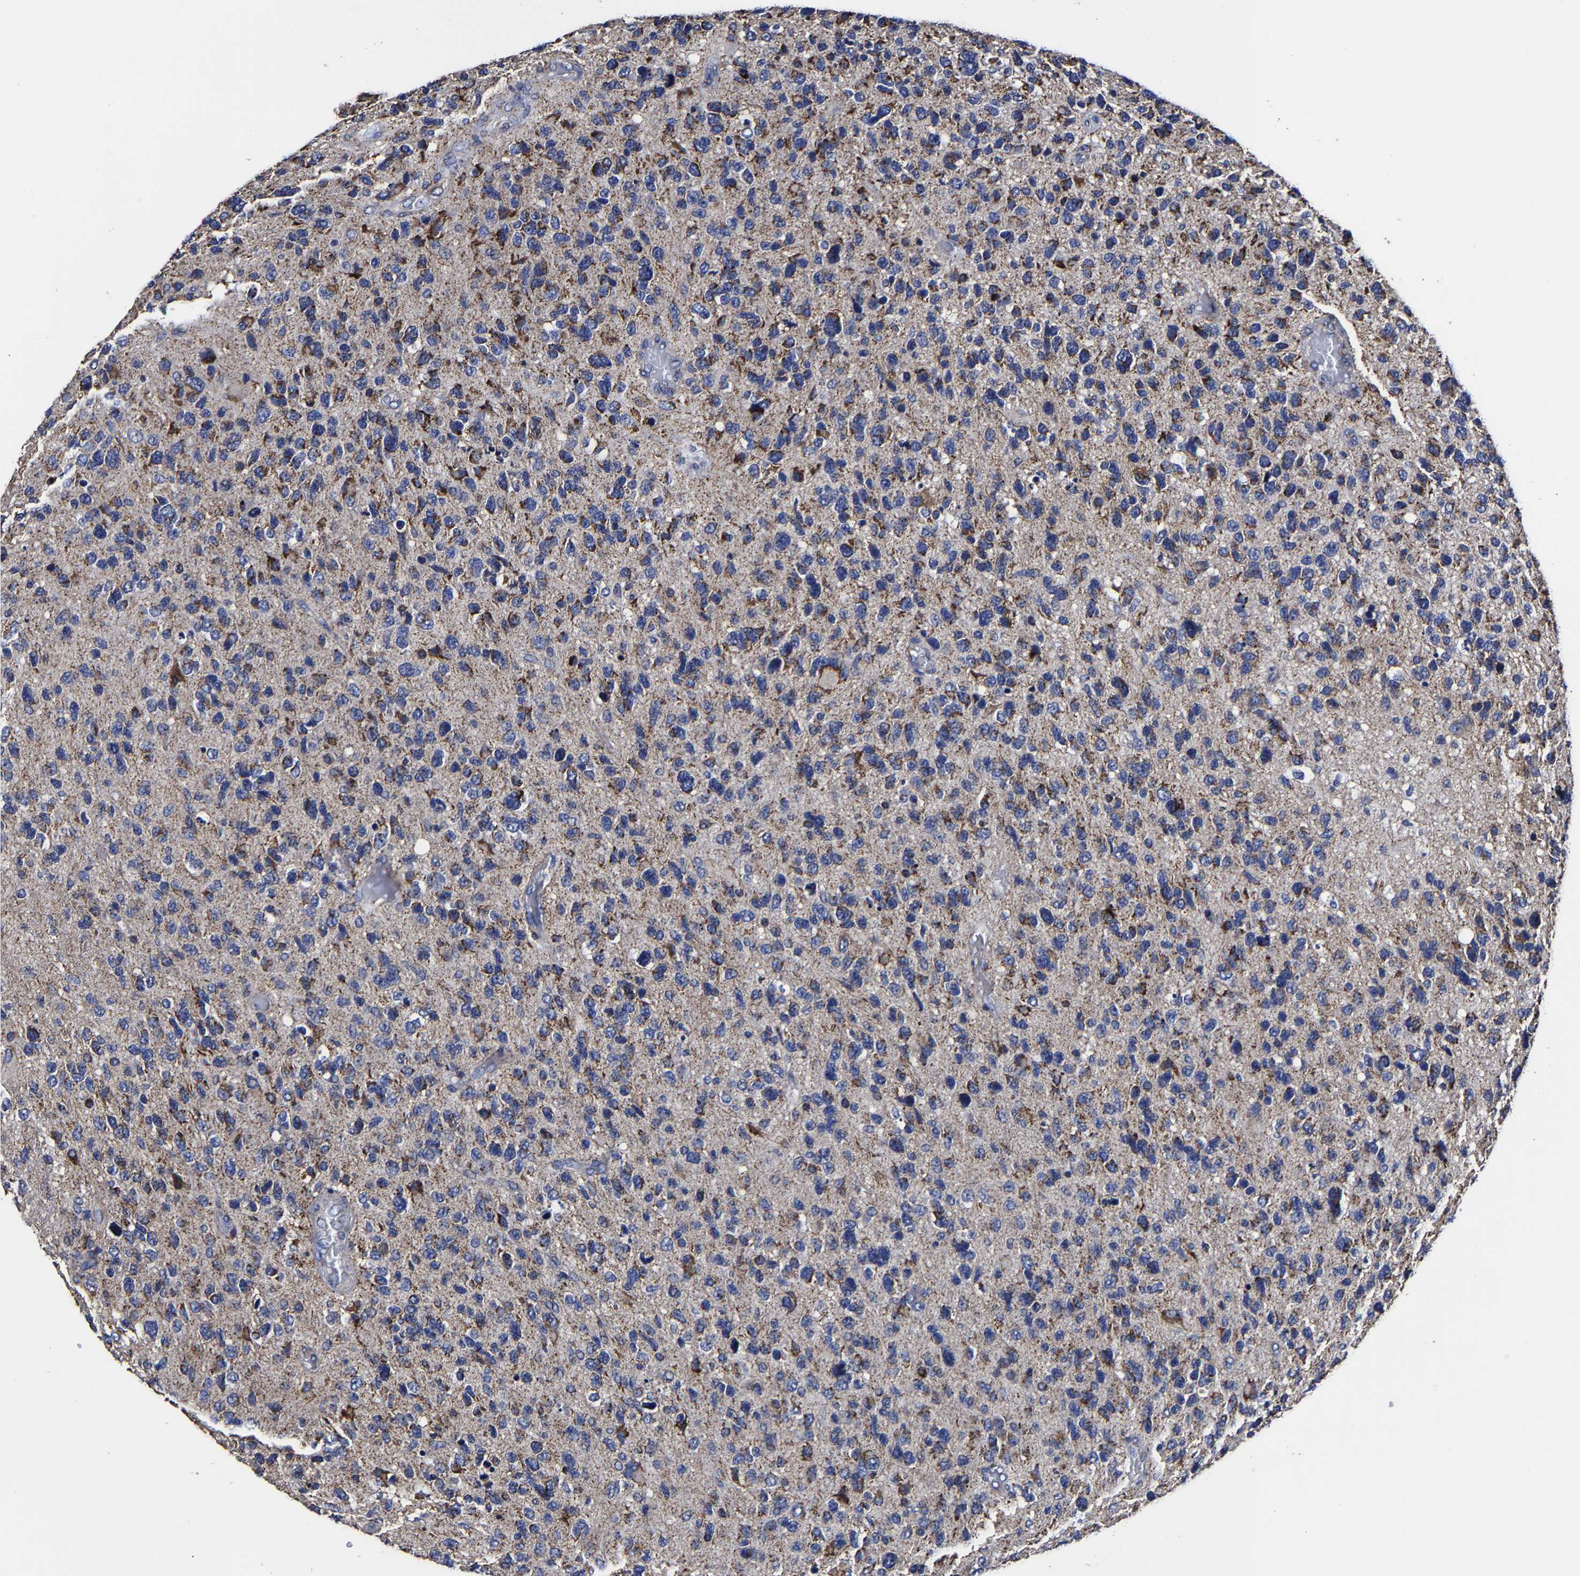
{"staining": {"intensity": "moderate", "quantity": "25%-75%", "location": "cytoplasmic/membranous"}, "tissue": "glioma", "cell_type": "Tumor cells", "image_type": "cancer", "snomed": [{"axis": "morphology", "description": "Glioma, malignant, High grade"}, {"axis": "topography", "description": "Brain"}], "caption": "Malignant high-grade glioma stained with immunohistochemistry demonstrates moderate cytoplasmic/membranous expression in approximately 25%-75% of tumor cells.", "gene": "AASS", "patient": {"sex": "female", "age": 58}}